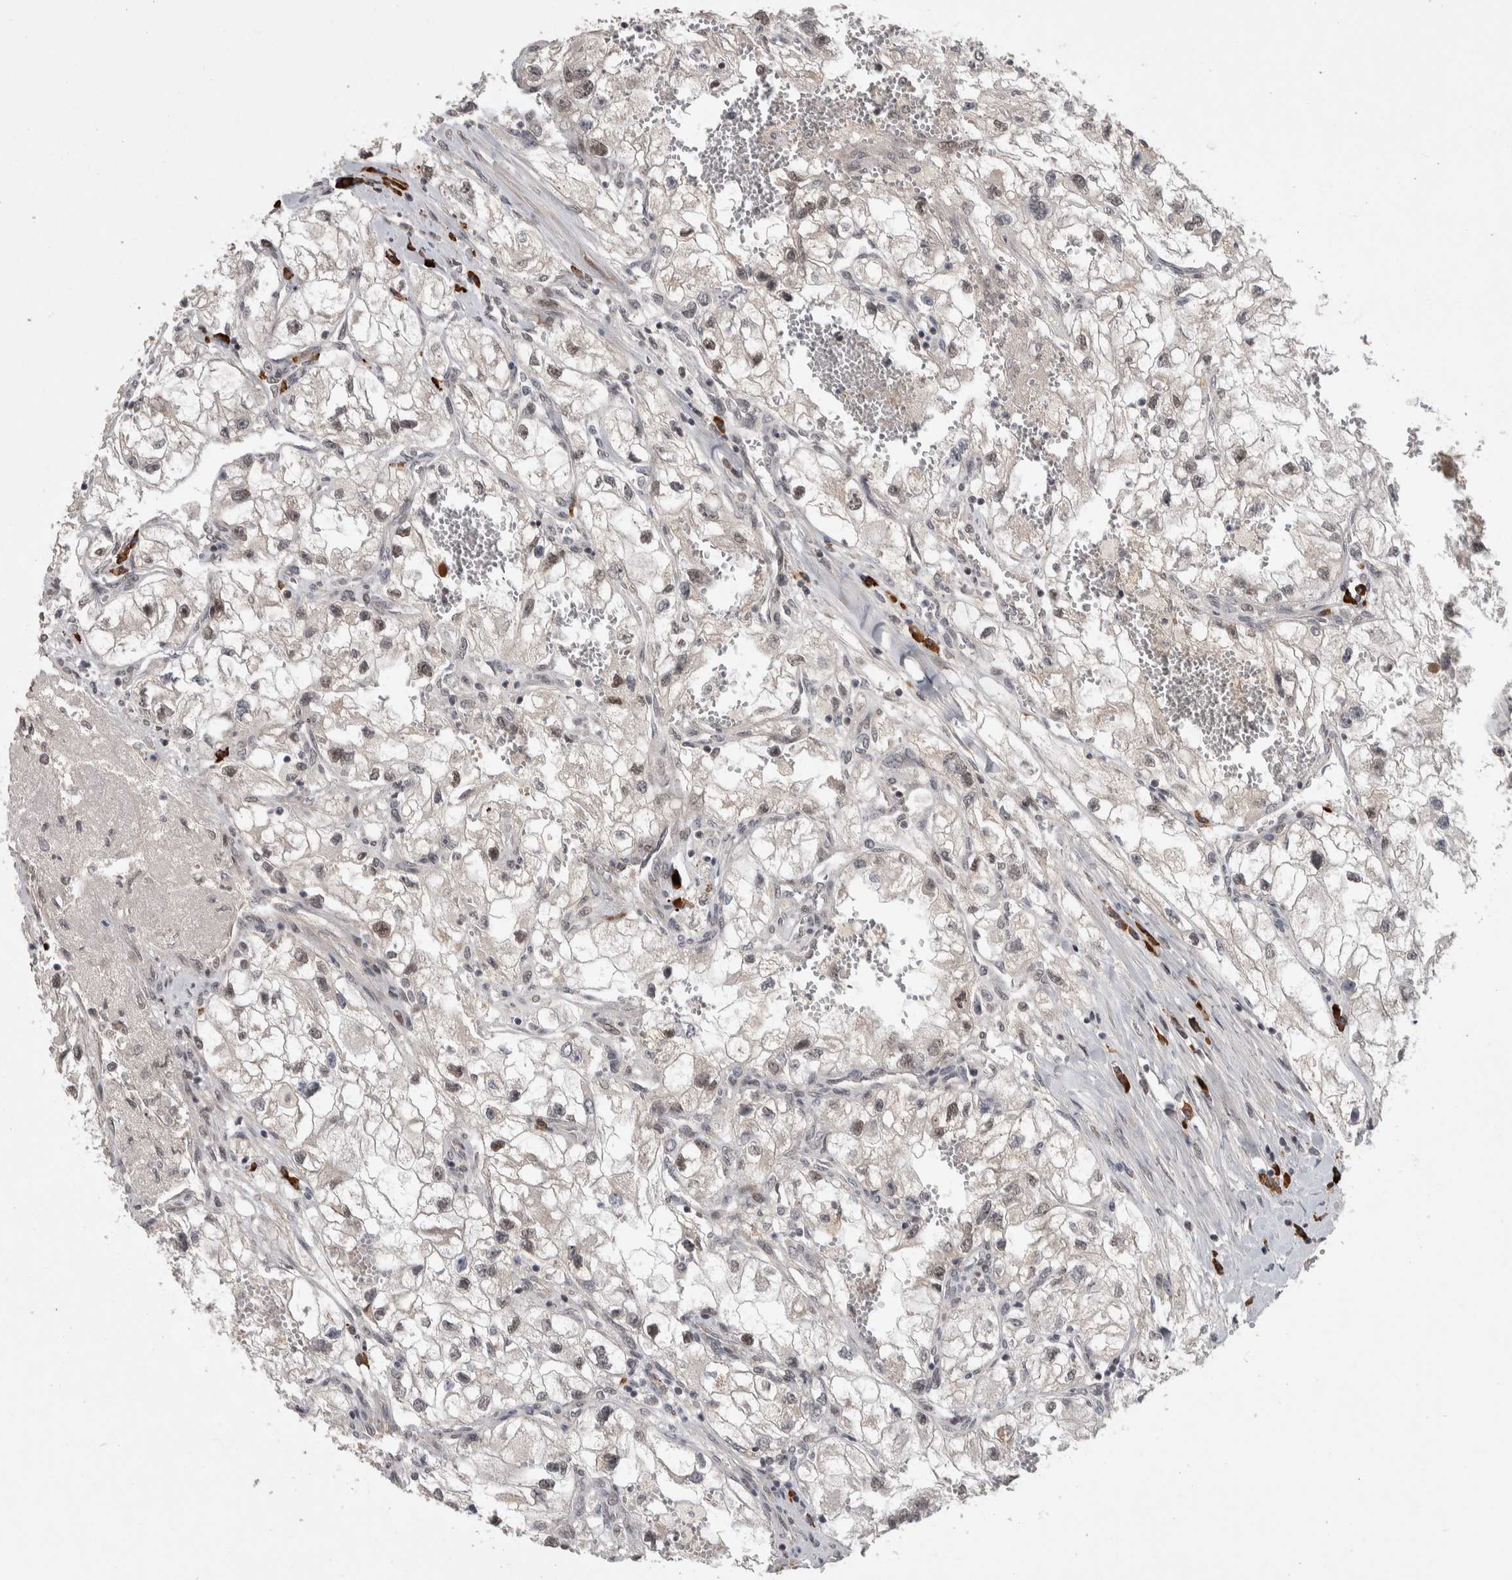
{"staining": {"intensity": "negative", "quantity": "none", "location": "none"}, "tissue": "renal cancer", "cell_type": "Tumor cells", "image_type": "cancer", "snomed": [{"axis": "morphology", "description": "Adenocarcinoma, NOS"}, {"axis": "topography", "description": "Kidney"}], "caption": "Immunohistochemistry image of neoplastic tissue: human renal cancer (adenocarcinoma) stained with DAB shows no significant protein positivity in tumor cells.", "gene": "ZNF592", "patient": {"sex": "female", "age": 70}}